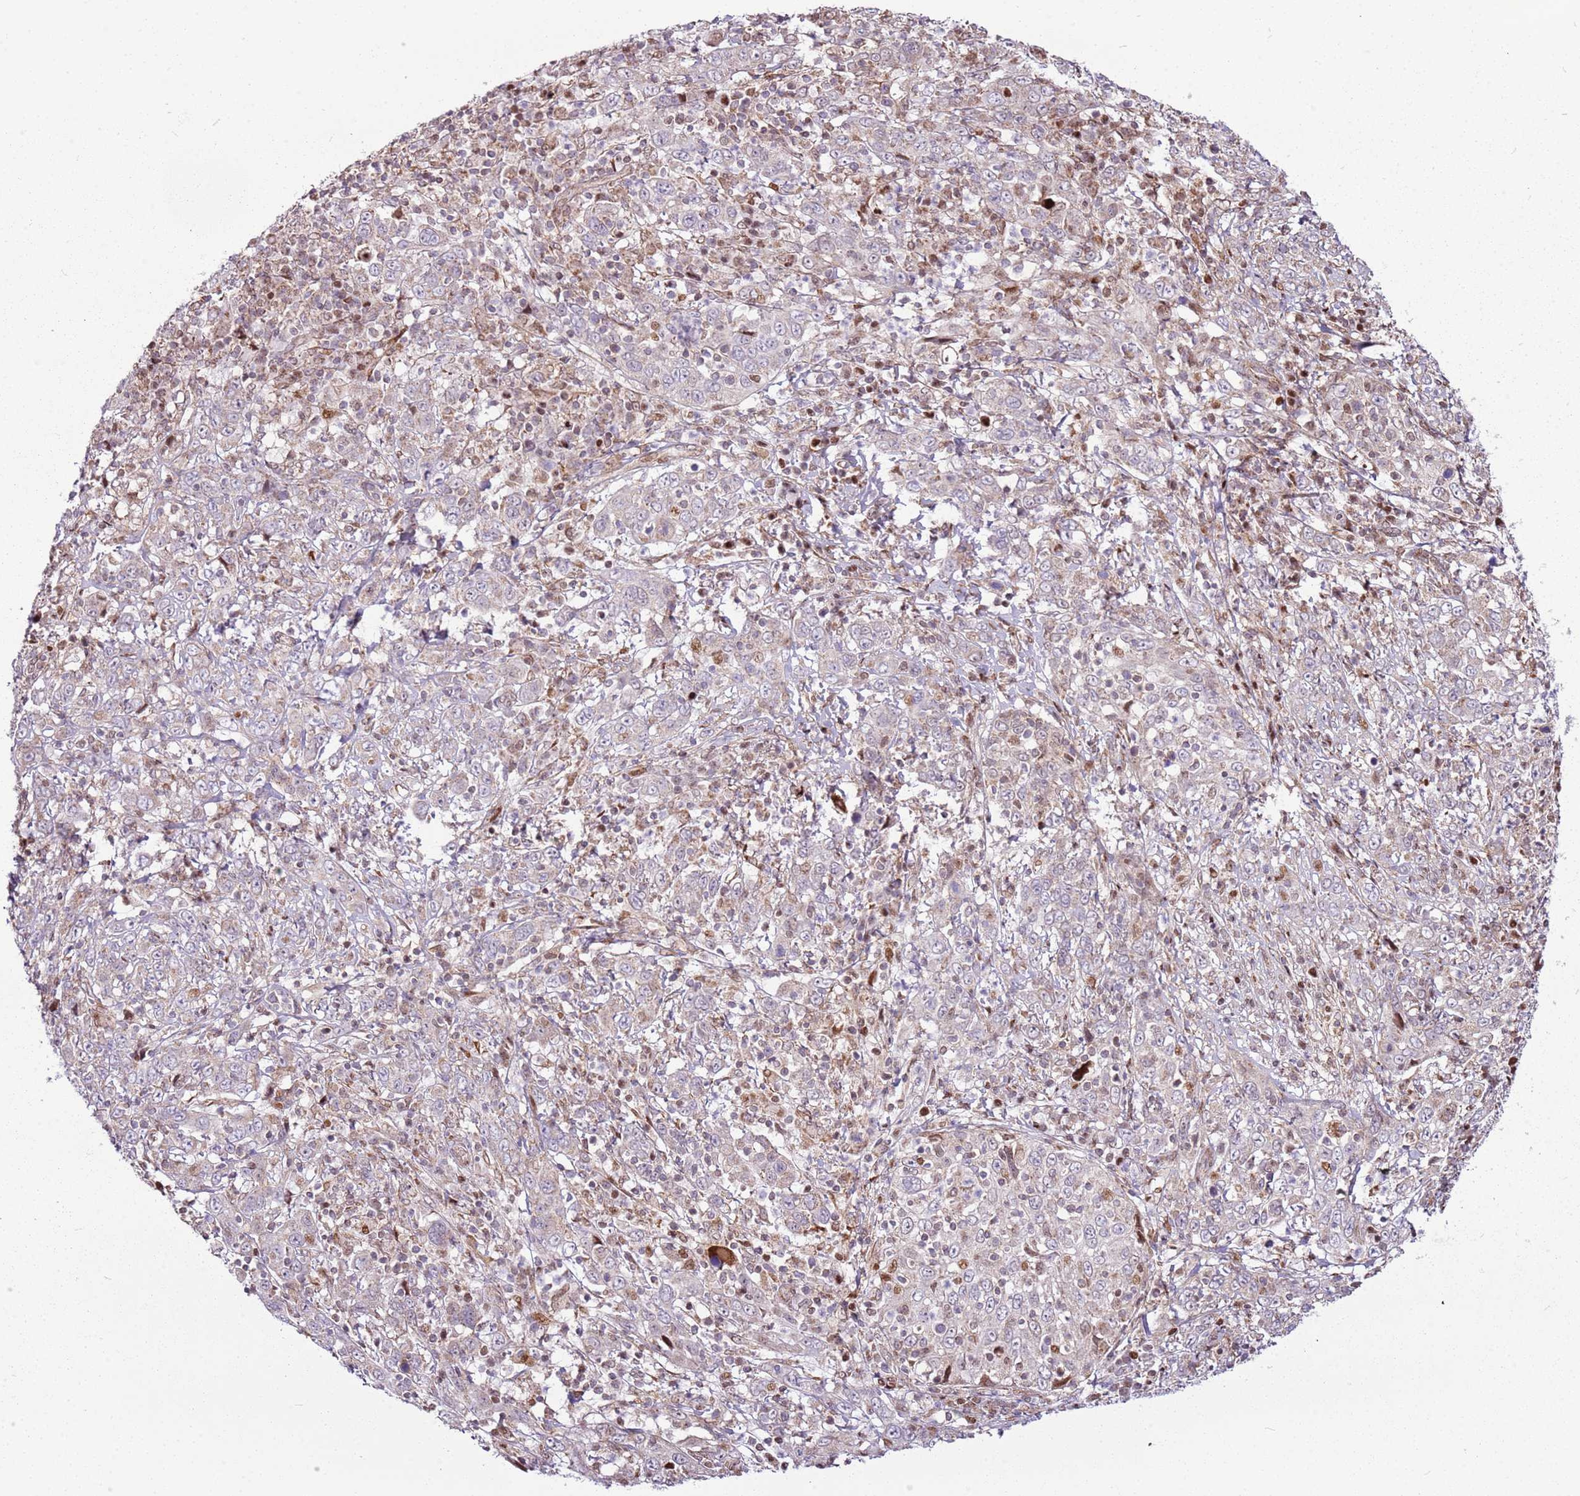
{"staining": {"intensity": "negative", "quantity": "none", "location": "none"}, "tissue": "cervical cancer", "cell_type": "Tumor cells", "image_type": "cancer", "snomed": [{"axis": "morphology", "description": "Squamous cell carcinoma, NOS"}, {"axis": "topography", "description": "Cervix"}], "caption": "An immunohistochemistry photomicrograph of cervical cancer is shown. There is no staining in tumor cells of cervical cancer.", "gene": "PCTP", "patient": {"sex": "female", "age": 46}}